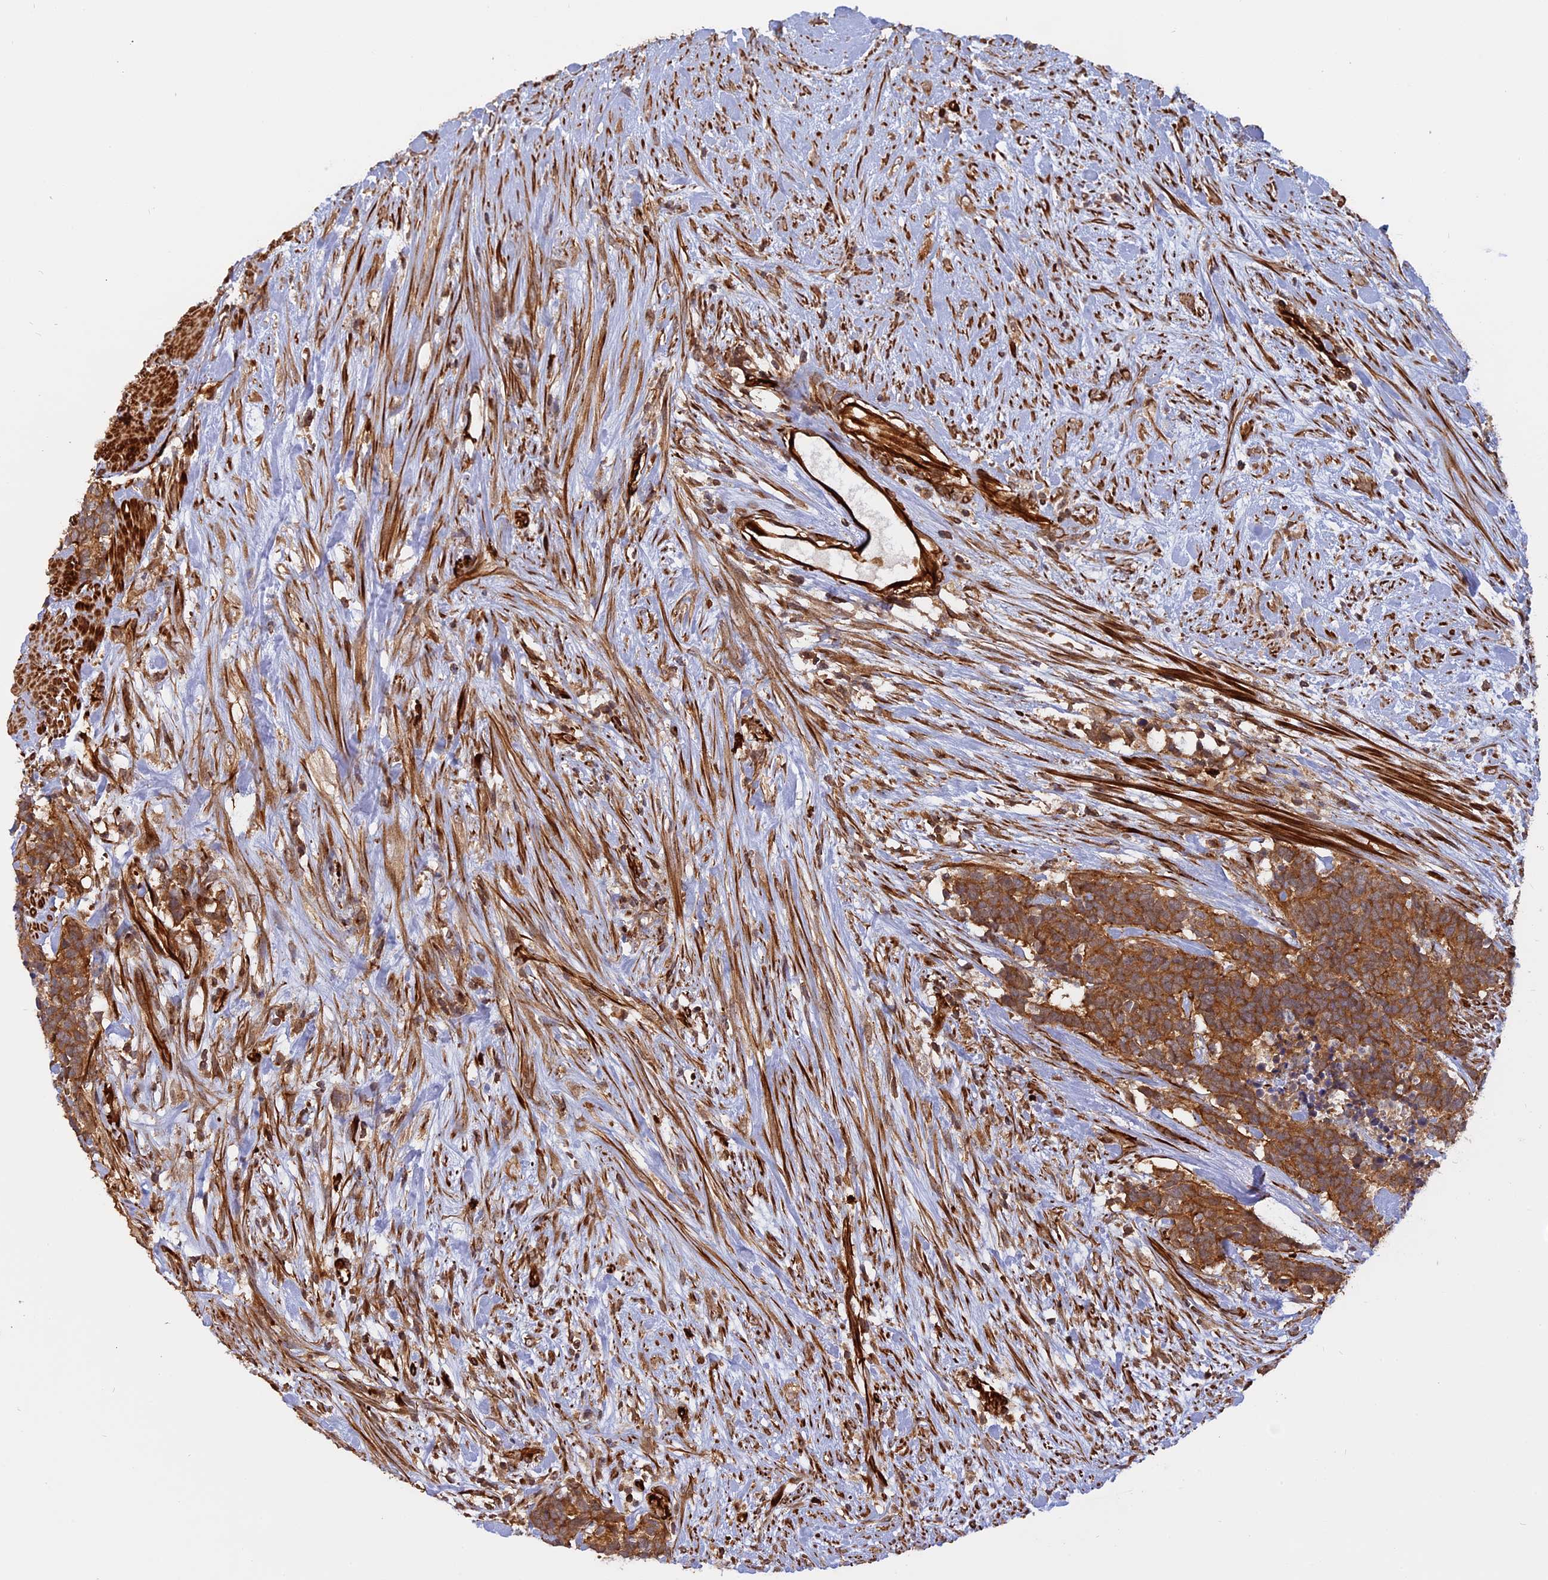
{"staining": {"intensity": "strong", "quantity": ">75%", "location": "cytoplasmic/membranous"}, "tissue": "carcinoid", "cell_type": "Tumor cells", "image_type": "cancer", "snomed": [{"axis": "morphology", "description": "Carcinoma, NOS"}, {"axis": "morphology", "description": "Carcinoid, malignant, NOS"}, {"axis": "topography", "description": "Prostate"}], "caption": "Immunohistochemistry (DAB (3,3'-diaminobenzidine)) staining of carcinoid demonstrates strong cytoplasmic/membranous protein expression in about >75% of tumor cells.", "gene": "PHLDB3", "patient": {"sex": "male", "age": 57}}